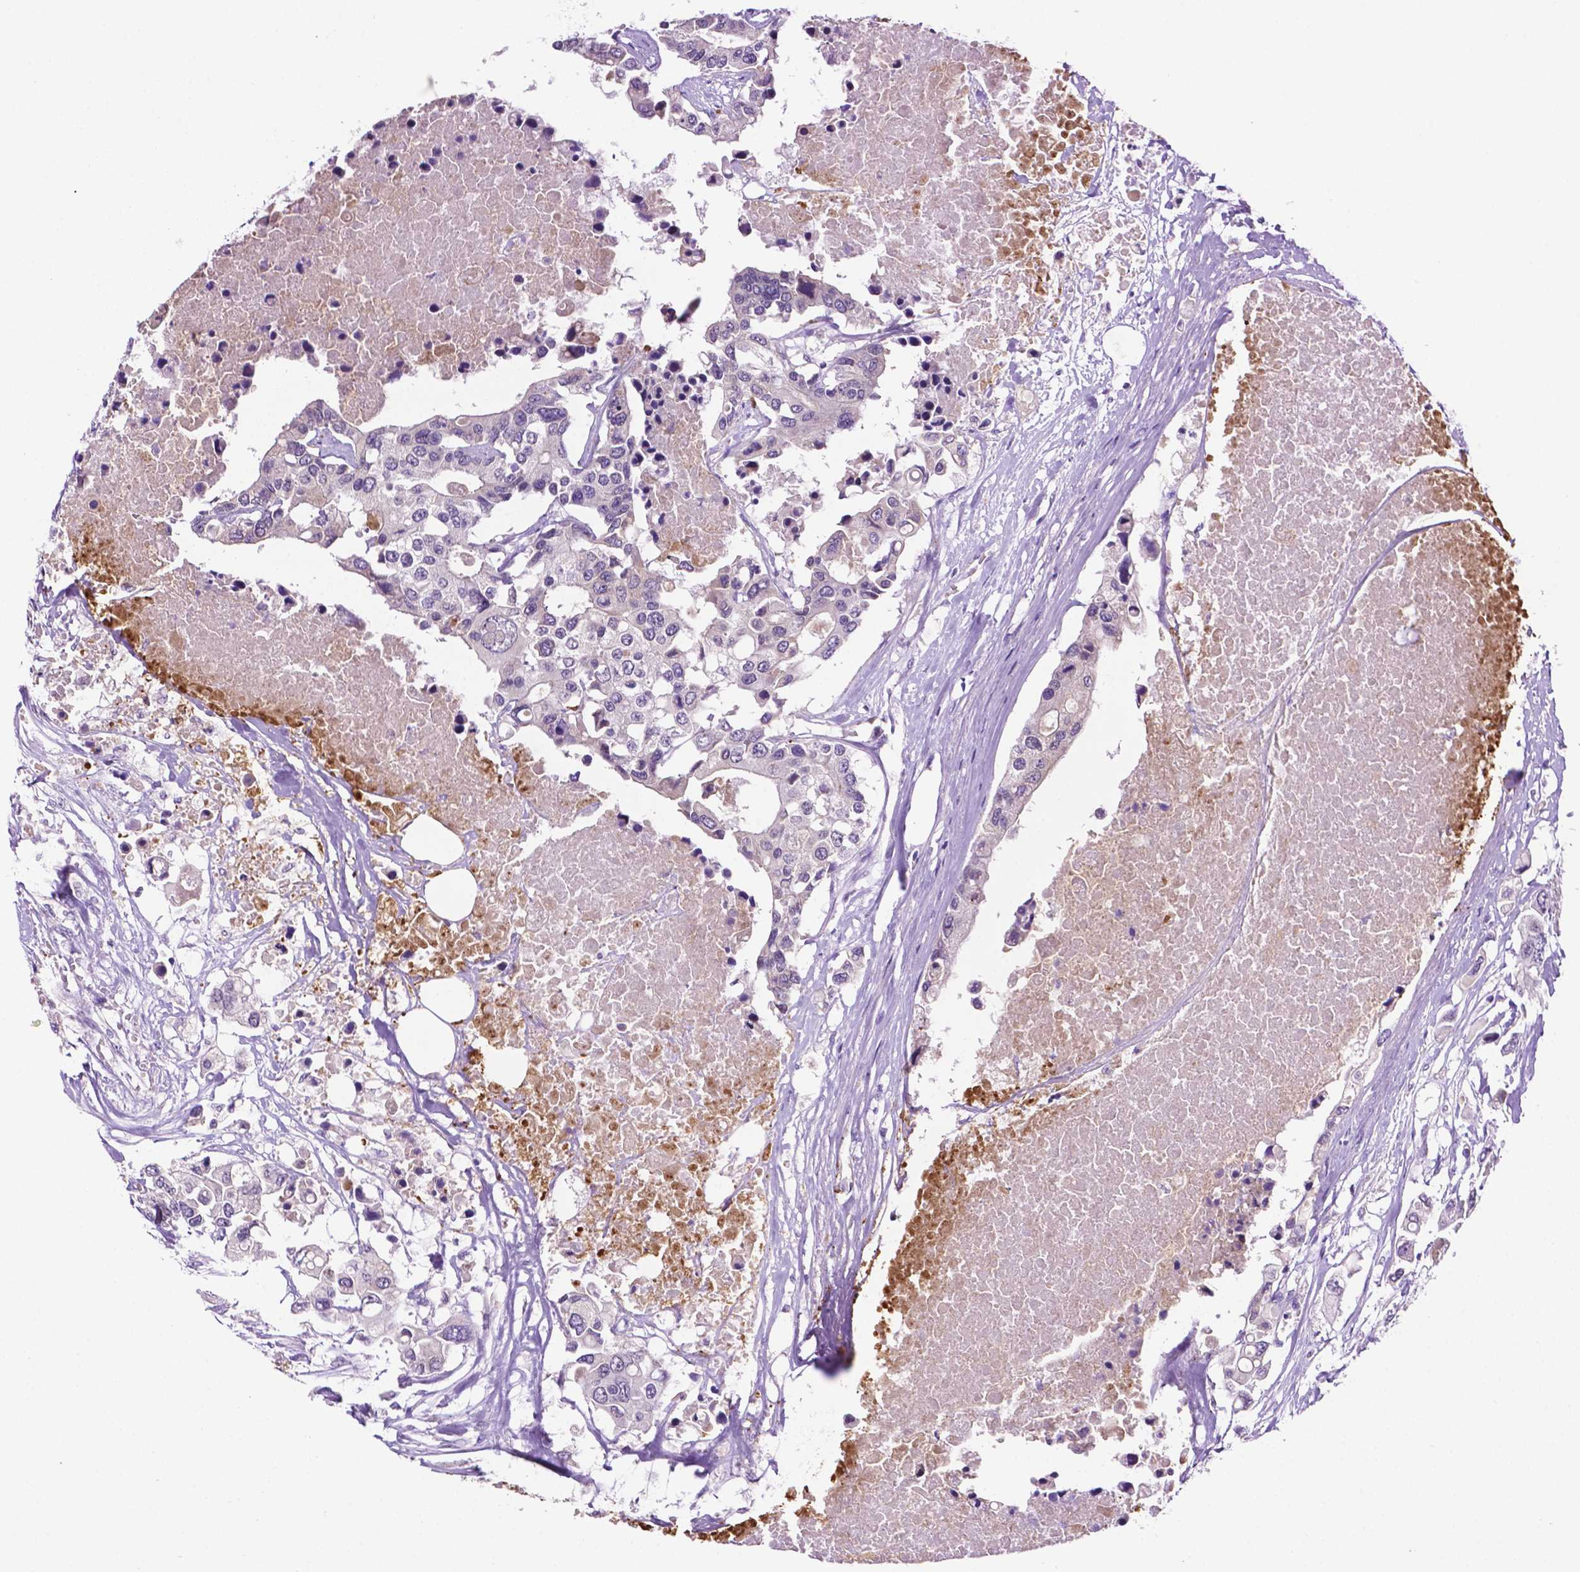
{"staining": {"intensity": "negative", "quantity": "none", "location": "none"}, "tissue": "colorectal cancer", "cell_type": "Tumor cells", "image_type": "cancer", "snomed": [{"axis": "morphology", "description": "Adenocarcinoma, NOS"}, {"axis": "topography", "description": "Colon"}], "caption": "Immunohistochemical staining of human adenocarcinoma (colorectal) demonstrates no significant staining in tumor cells. Nuclei are stained in blue.", "gene": "MMP27", "patient": {"sex": "male", "age": 77}}